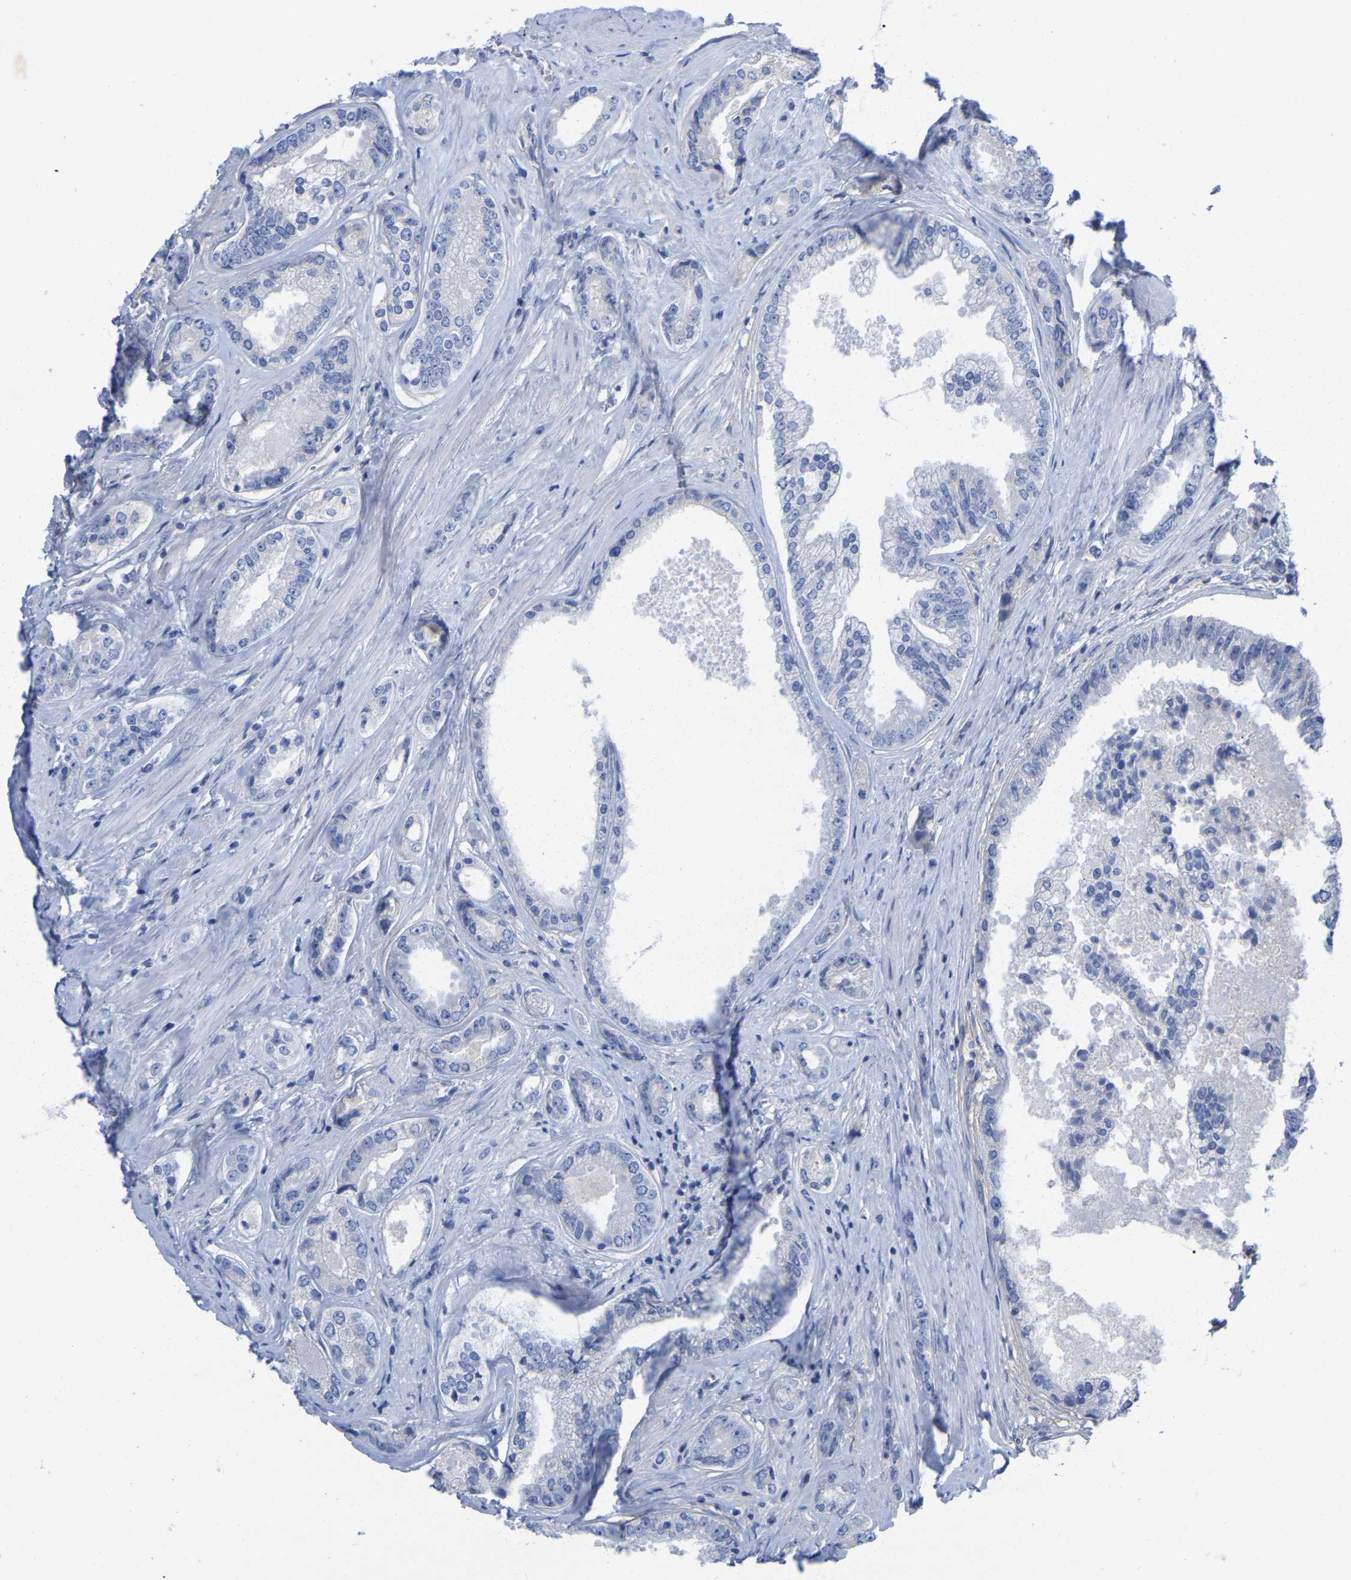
{"staining": {"intensity": "negative", "quantity": "none", "location": "none"}, "tissue": "prostate cancer", "cell_type": "Tumor cells", "image_type": "cancer", "snomed": [{"axis": "morphology", "description": "Adenocarcinoma, High grade"}, {"axis": "topography", "description": "Prostate"}], "caption": "A photomicrograph of prostate adenocarcinoma (high-grade) stained for a protein demonstrates no brown staining in tumor cells. Nuclei are stained in blue.", "gene": "HAPLN1", "patient": {"sex": "male", "age": 61}}